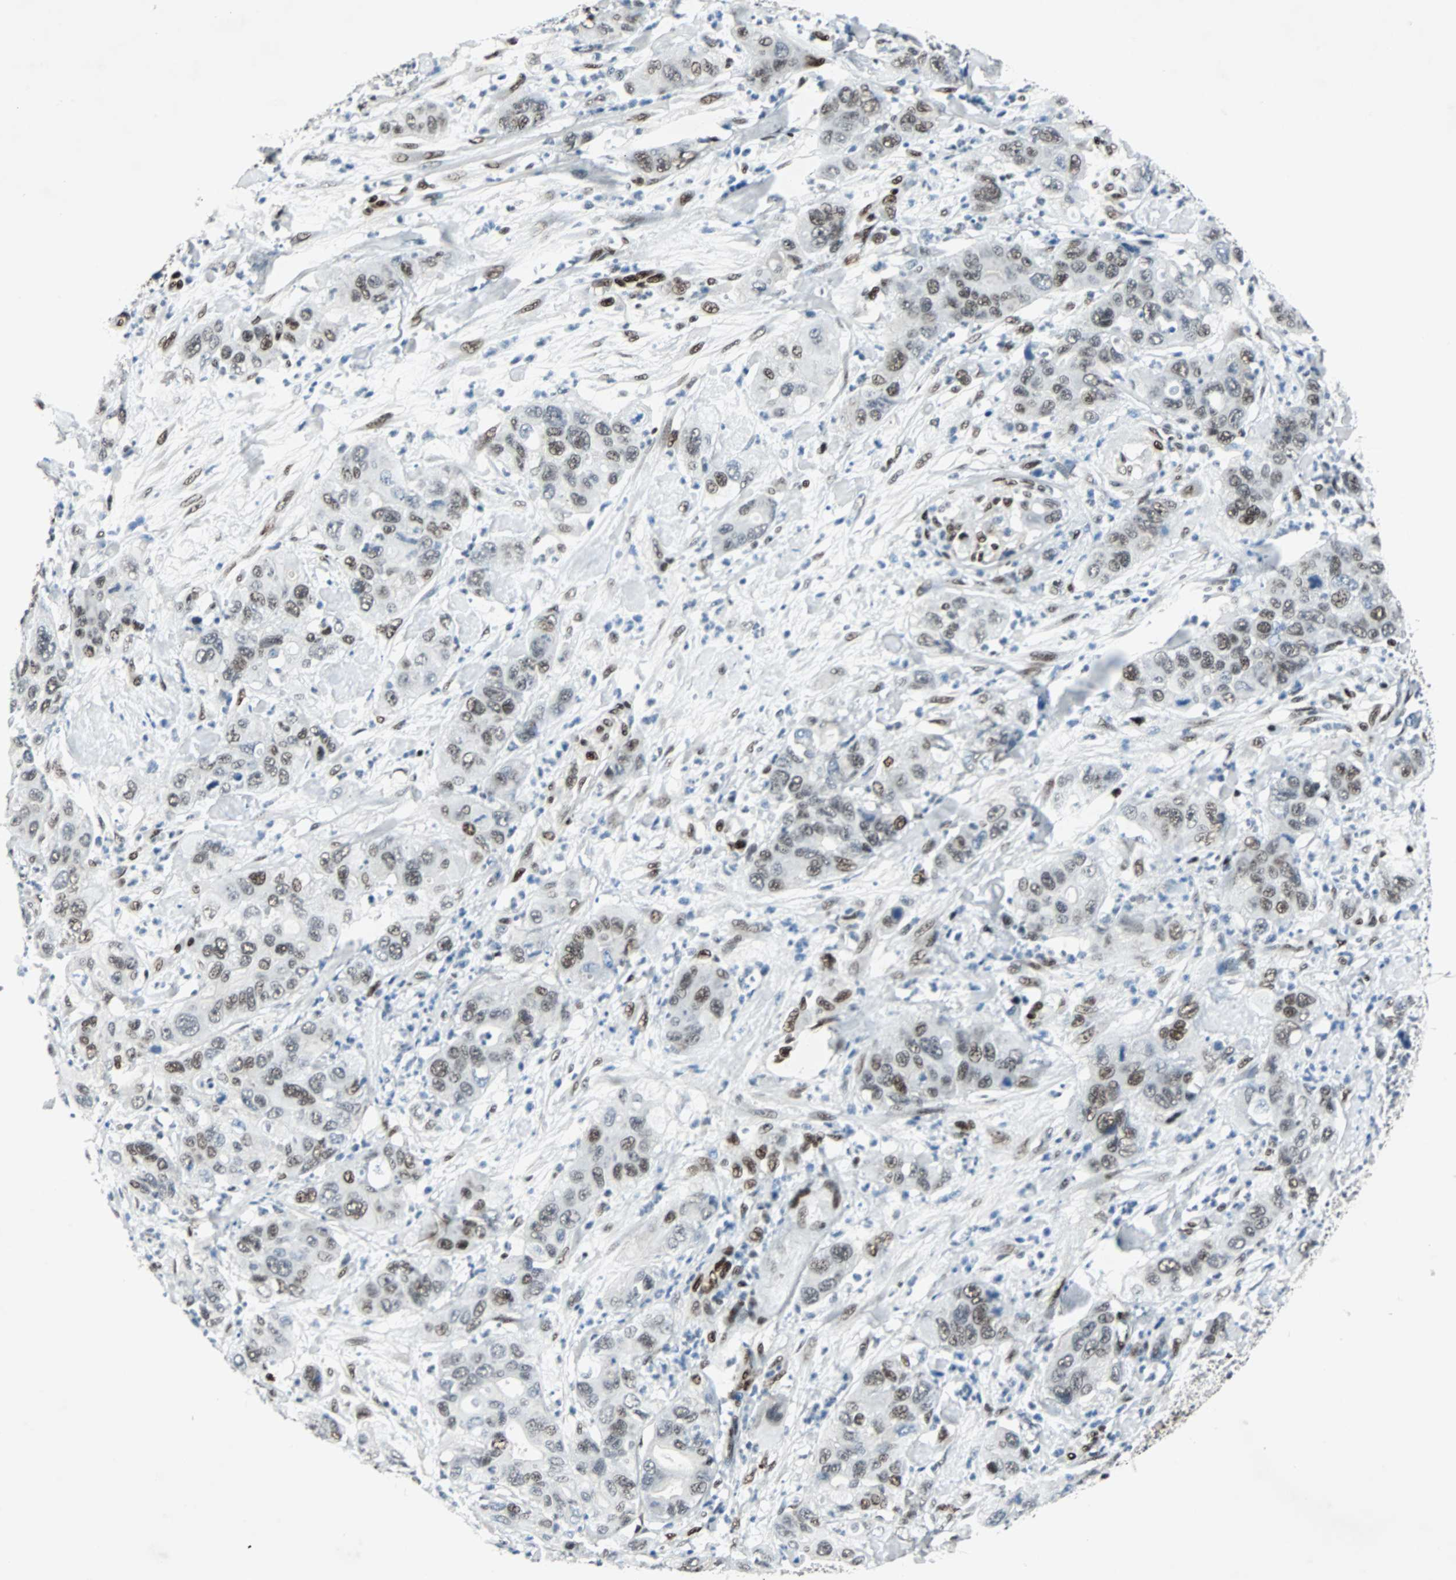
{"staining": {"intensity": "moderate", "quantity": ">75%", "location": "nuclear"}, "tissue": "pancreatic cancer", "cell_type": "Tumor cells", "image_type": "cancer", "snomed": [{"axis": "morphology", "description": "Adenocarcinoma, NOS"}, {"axis": "topography", "description": "Pancreas"}], "caption": "This micrograph reveals adenocarcinoma (pancreatic) stained with immunohistochemistry to label a protein in brown. The nuclear of tumor cells show moderate positivity for the protein. Nuclei are counter-stained blue.", "gene": "MEF2D", "patient": {"sex": "female", "age": 71}}